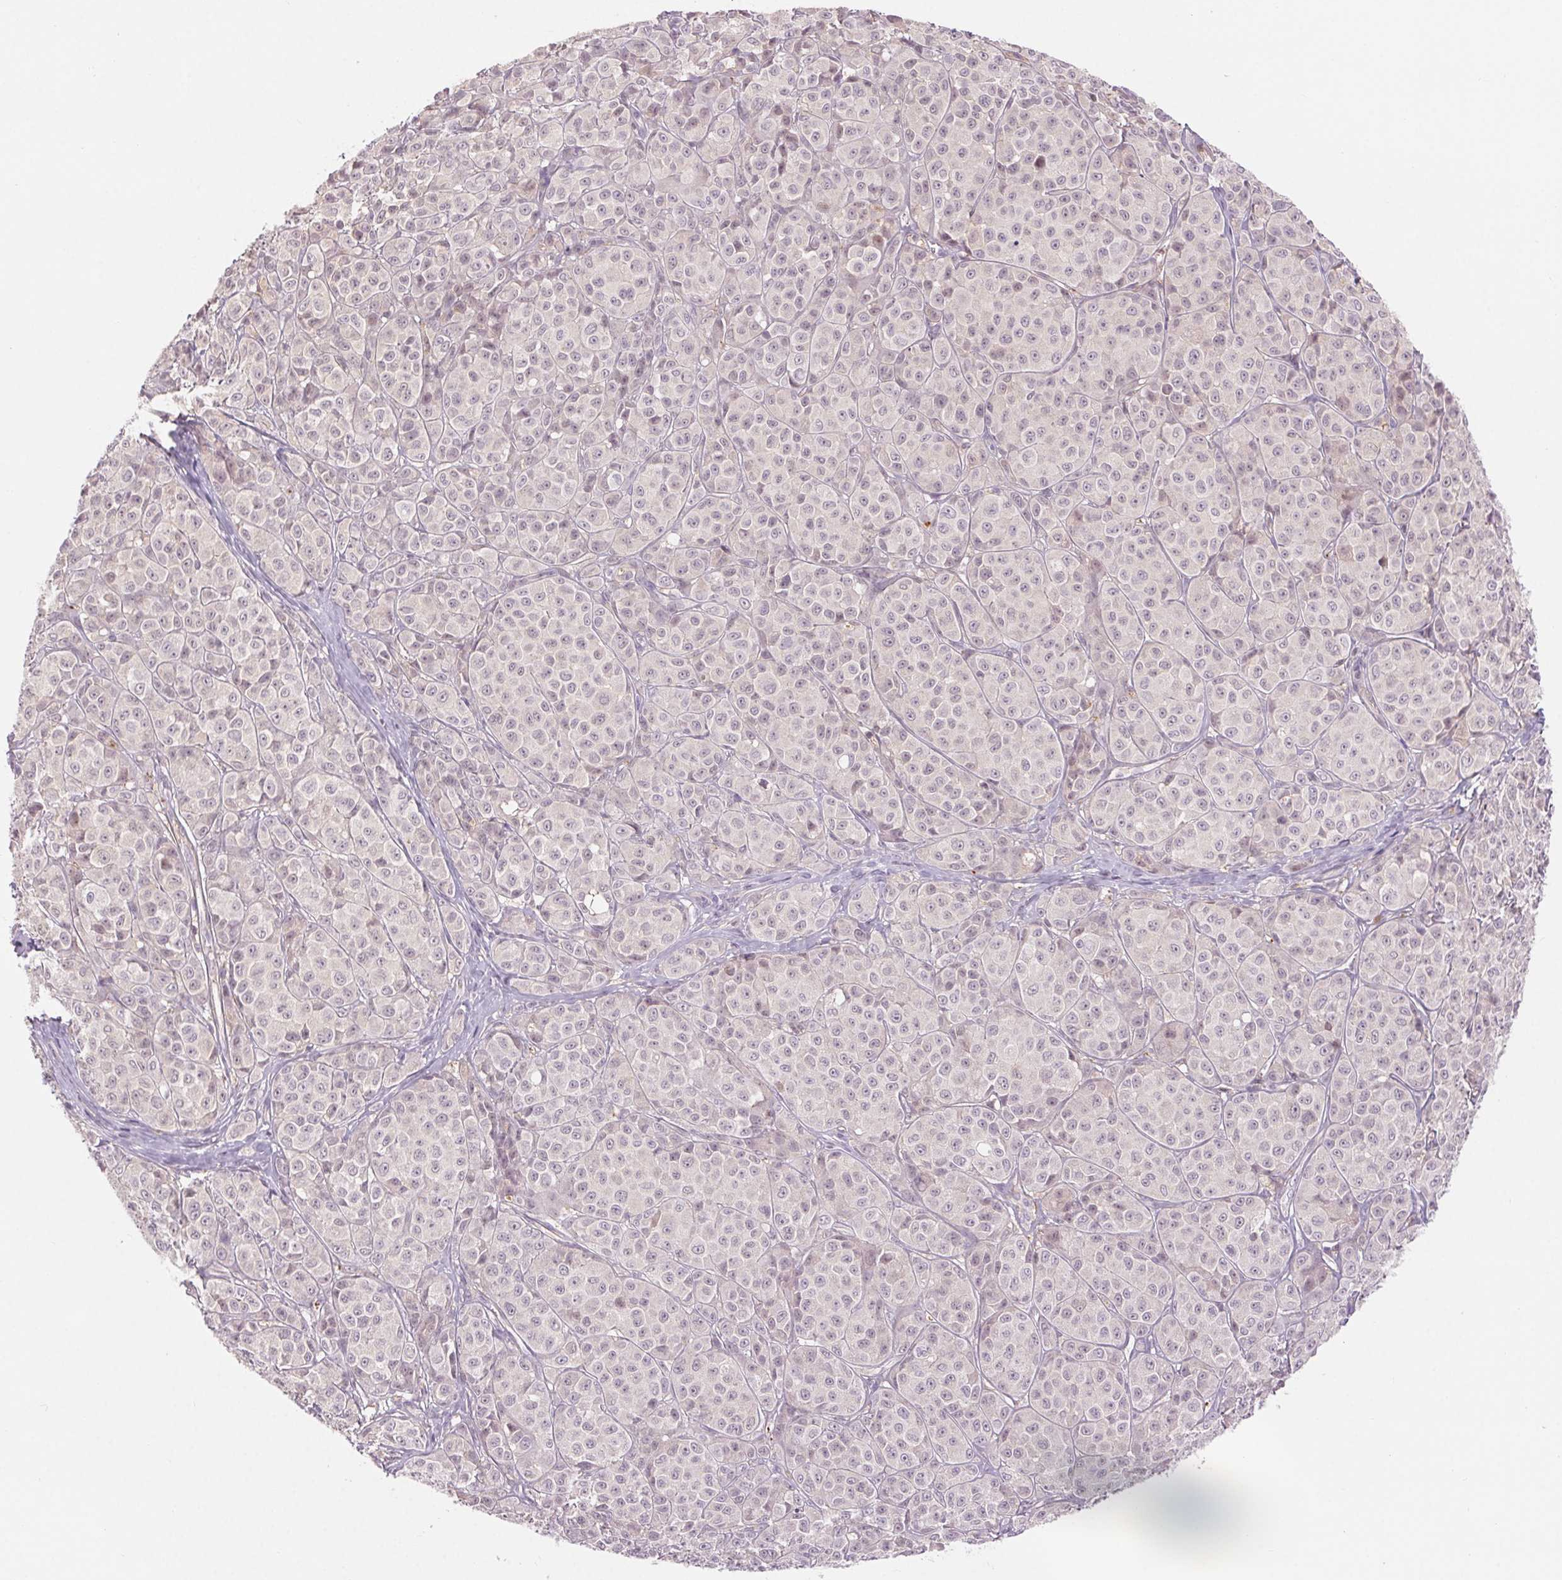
{"staining": {"intensity": "negative", "quantity": "none", "location": "none"}, "tissue": "melanoma", "cell_type": "Tumor cells", "image_type": "cancer", "snomed": [{"axis": "morphology", "description": "Malignant melanoma, NOS"}, {"axis": "topography", "description": "Skin"}], "caption": "IHC of human melanoma exhibits no positivity in tumor cells.", "gene": "HHLA2", "patient": {"sex": "male", "age": 89}}